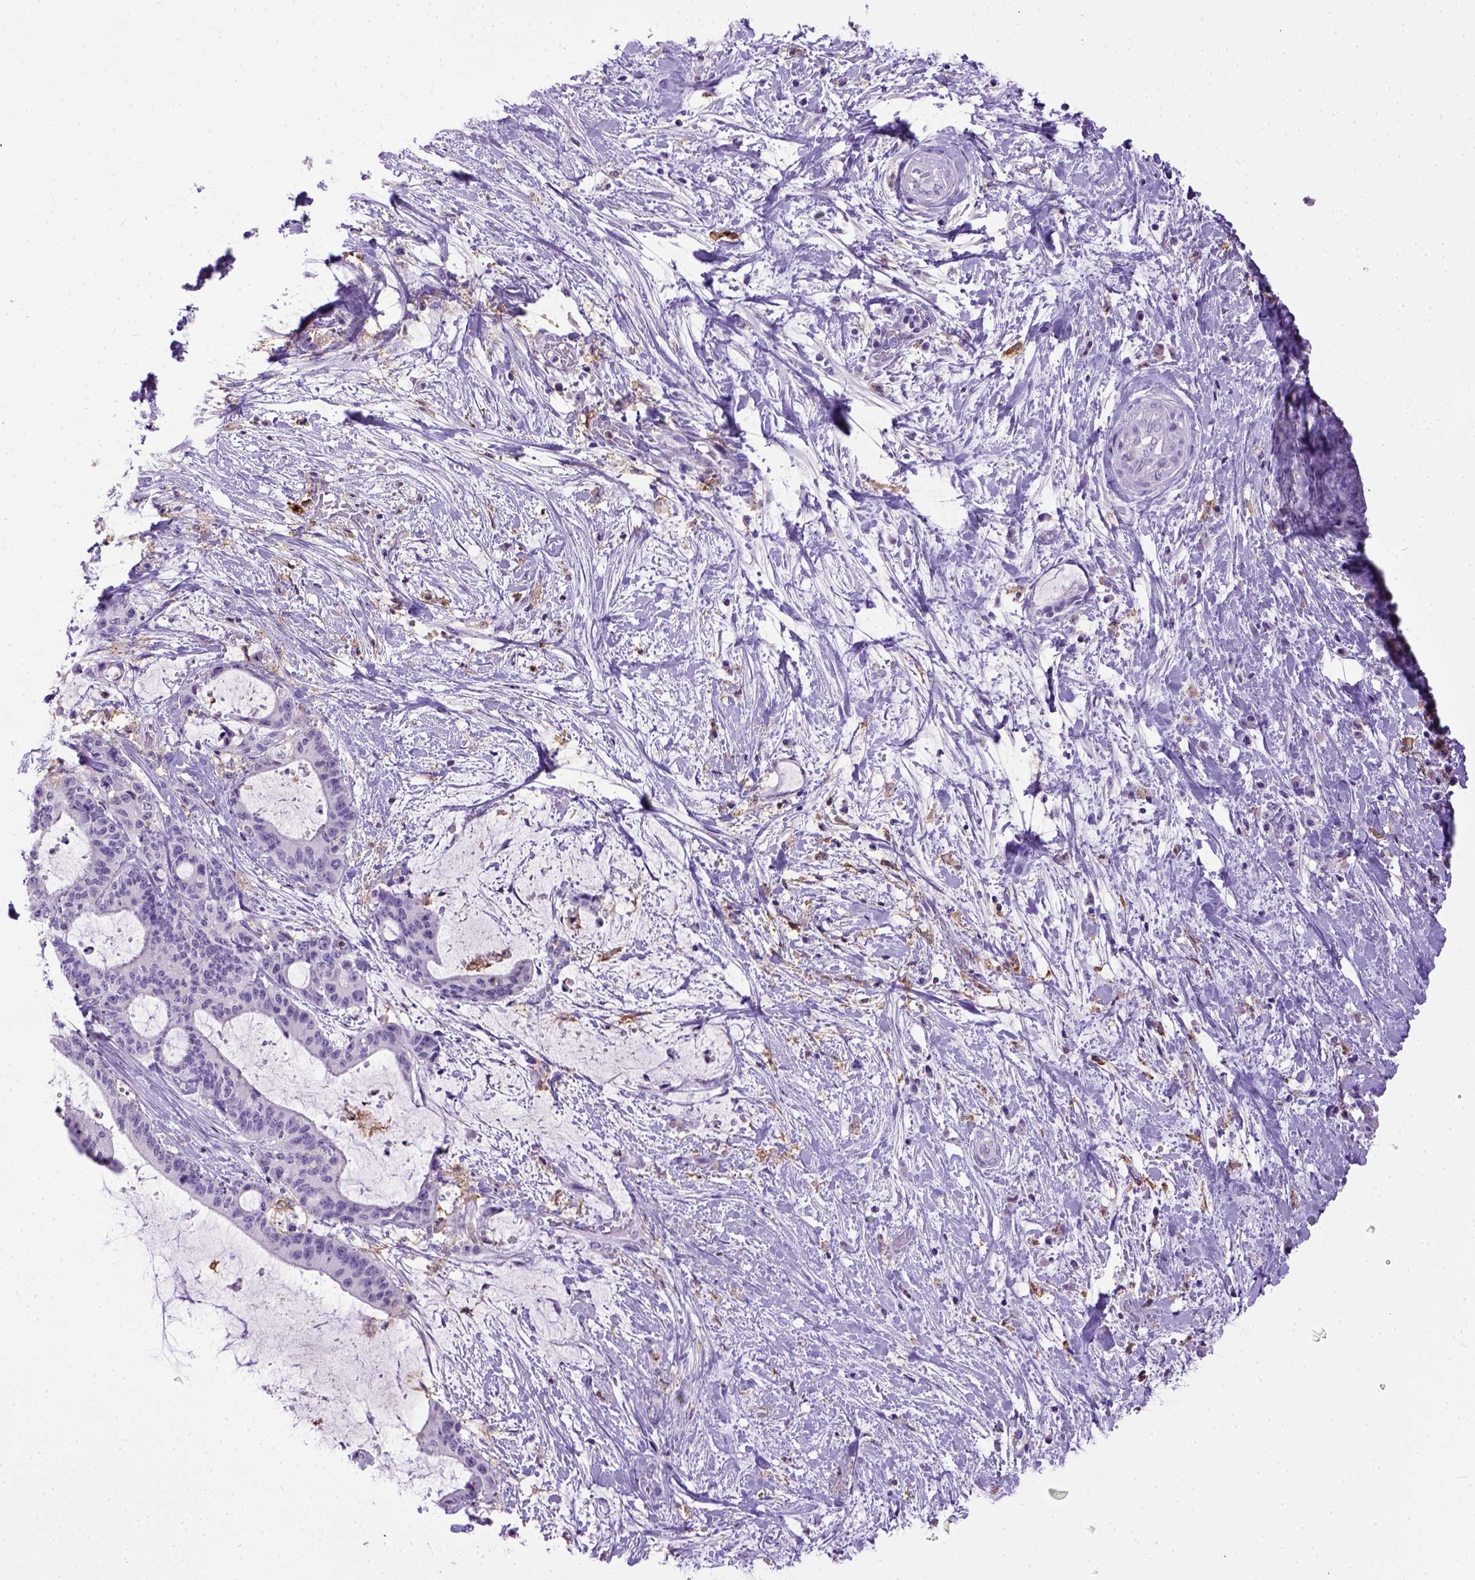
{"staining": {"intensity": "negative", "quantity": "none", "location": "none"}, "tissue": "liver cancer", "cell_type": "Tumor cells", "image_type": "cancer", "snomed": [{"axis": "morphology", "description": "Cholangiocarcinoma"}, {"axis": "topography", "description": "Liver"}], "caption": "DAB (3,3'-diaminobenzidine) immunohistochemical staining of liver cancer (cholangiocarcinoma) shows no significant expression in tumor cells. Nuclei are stained in blue.", "gene": "ITGAX", "patient": {"sex": "female", "age": 73}}